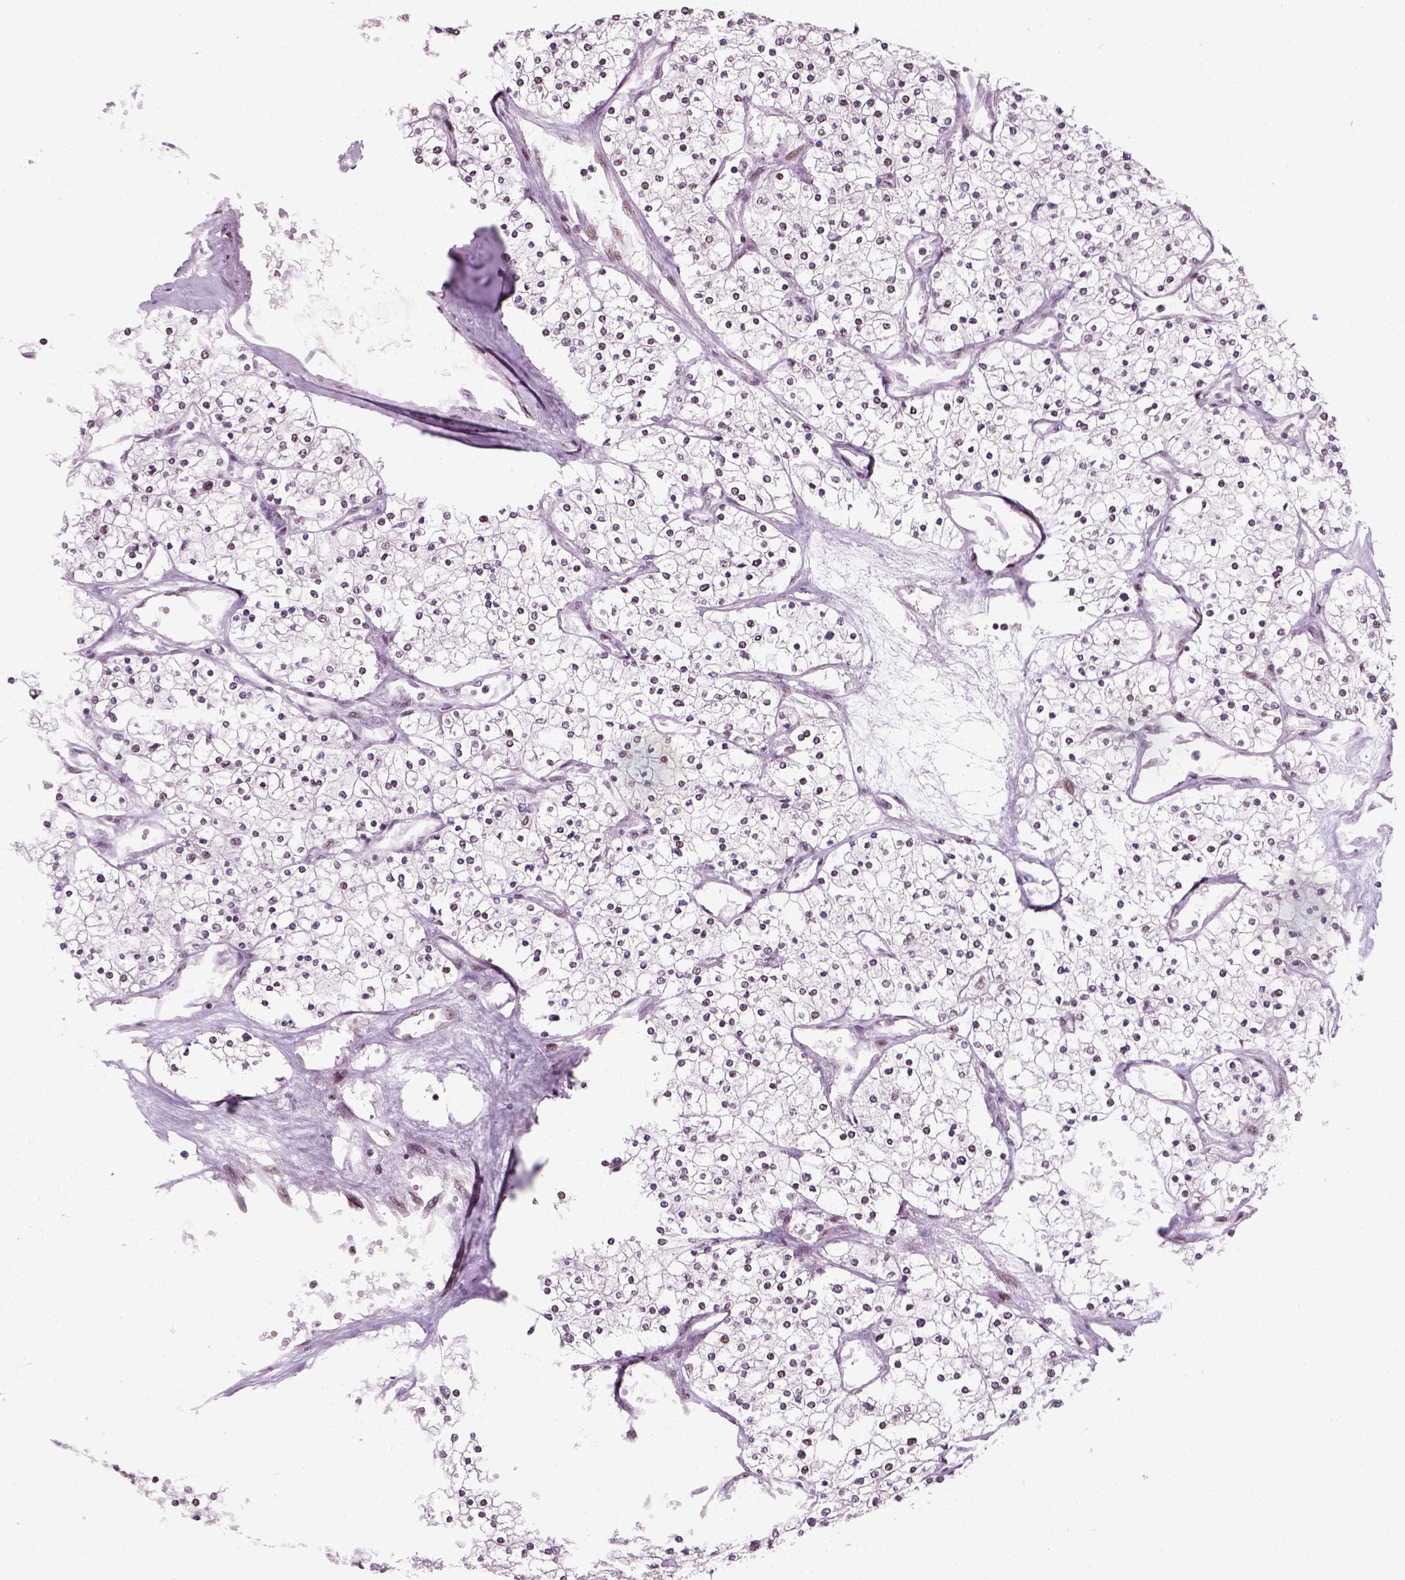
{"staining": {"intensity": "weak", "quantity": "<25%", "location": "nuclear"}, "tissue": "renal cancer", "cell_type": "Tumor cells", "image_type": "cancer", "snomed": [{"axis": "morphology", "description": "Adenocarcinoma, NOS"}, {"axis": "topography", "description": "Kidney"}], "caption": "DAB (3,3'-diaminobenzidine) immunohistochemical staining of human renal cancer (adenocarcinoma) reveals no significant positivity in tumor cells.", "gene": "GTF2F1", "patient": {"sex": "male", "age": 80}}